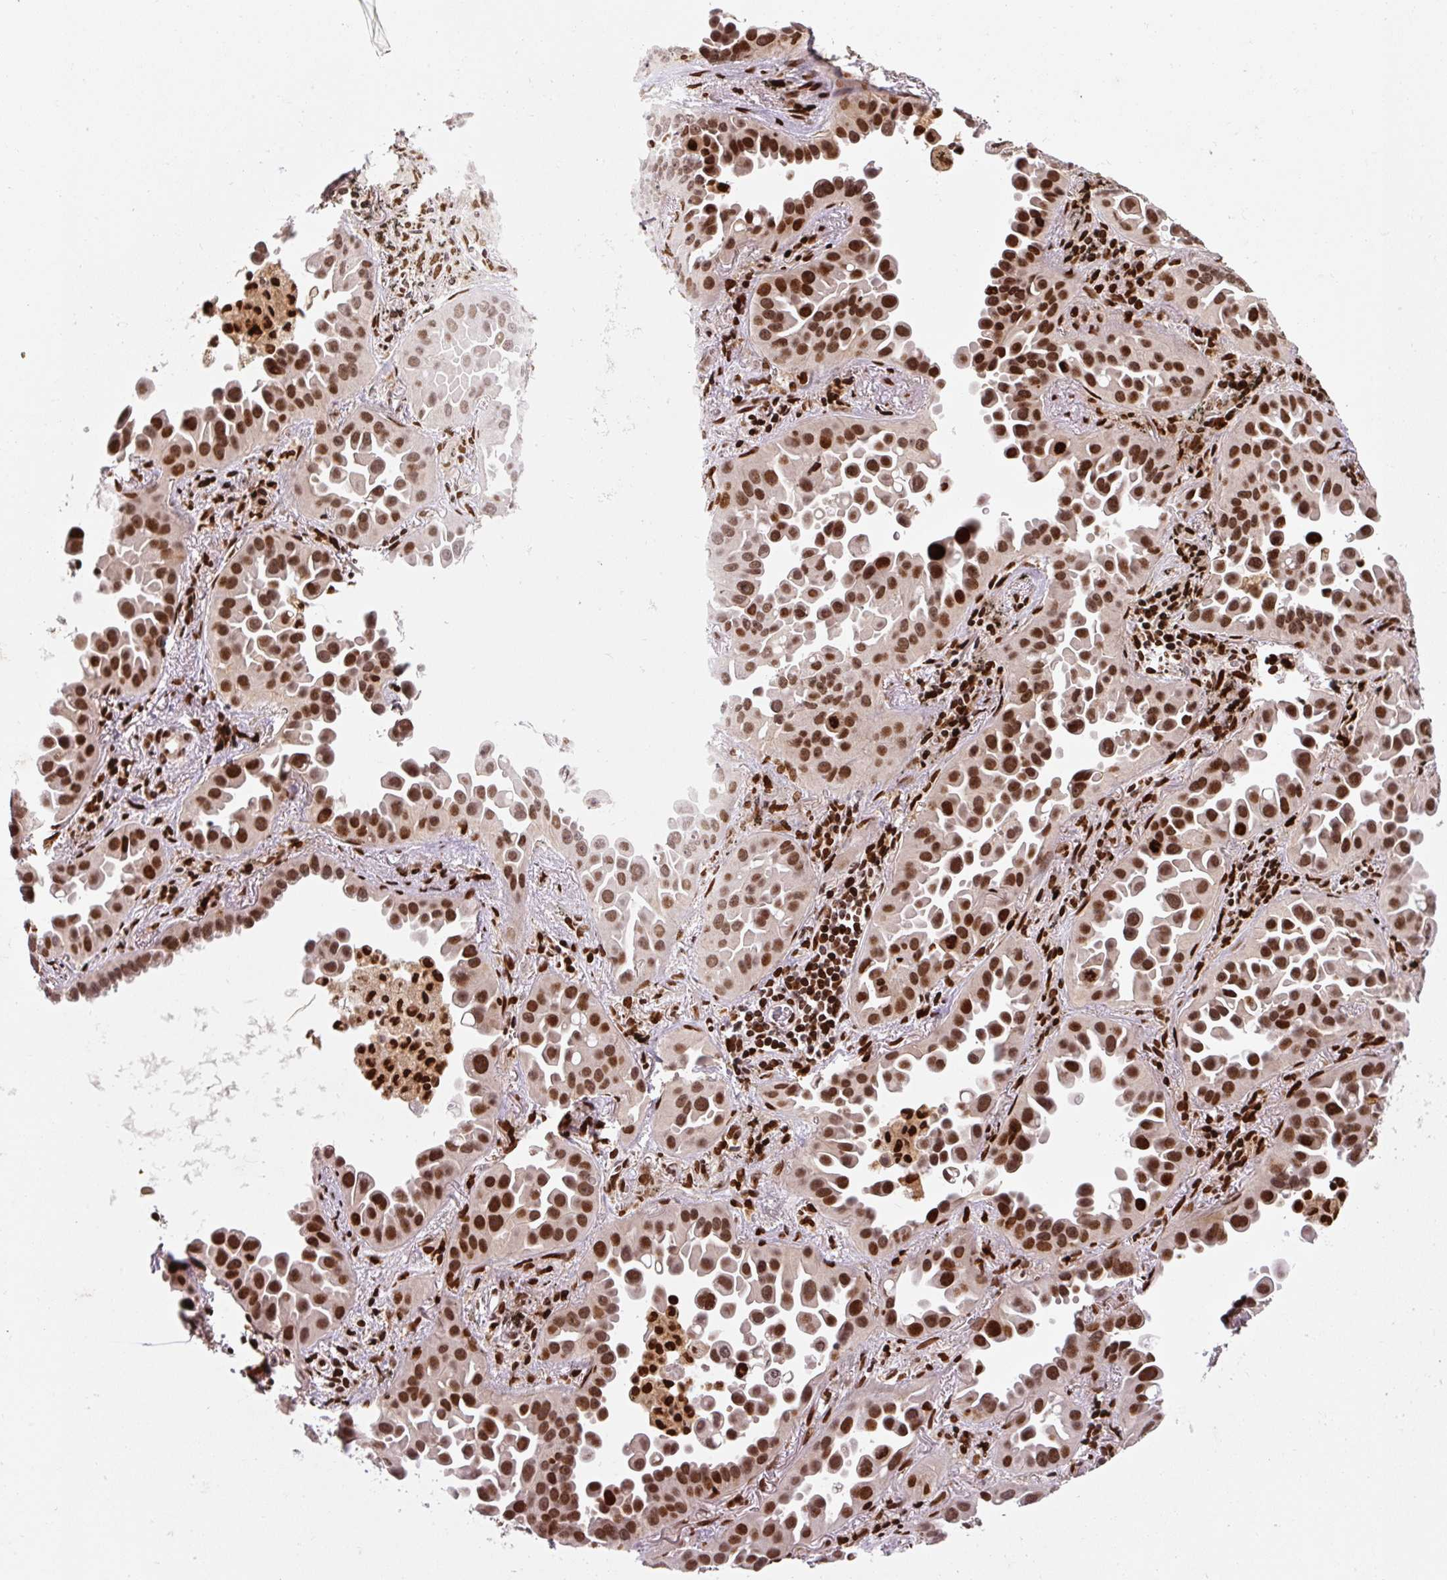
{"staining": {"intensity": "moderate", "quantity": ">75%", "location": "nuclear"}, "tissue": "lung cancer", "cell_type": "Tumor cells", "image_type": "cancer", "snomed": [{"axis": "morphology", "description": "Adenocarcinoma, NOS"}, {"axis": "topography", "description": "Lung"}], "caption": "This image shows IHC staining of human adenocarcinoma (lung), with medium moderate nuclear positivity in approximately >75% of tumor cells.", "gene": "PYDC2", "patient": {"sex": "male", "age": 68}}